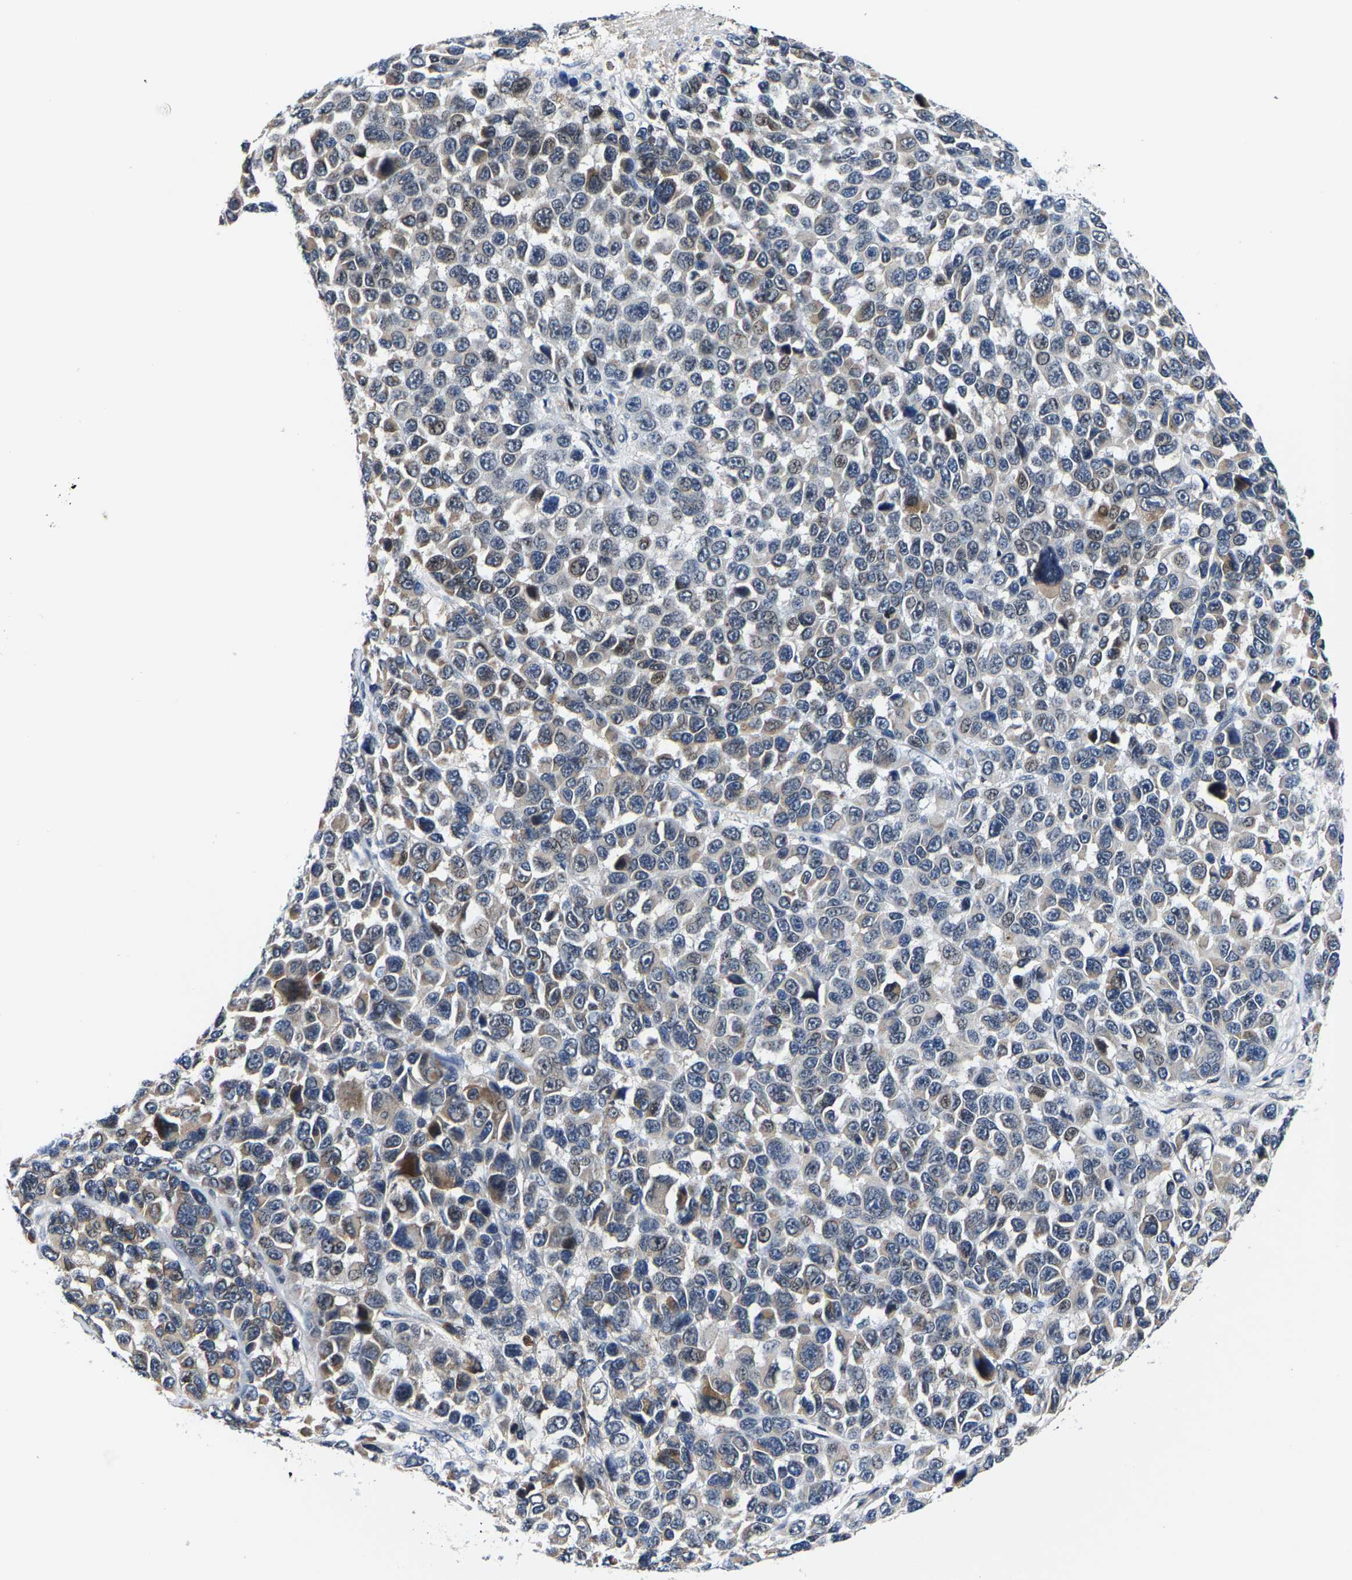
{"staining": {"intensity": "weak", "quantity": "<25%", "location": "cytoplasmic/membranous"}, "tissue": "melanoma", "cell_type": "Tumor cells", "image_type": "cancer", "snomed": [{"axis": "morphology", "description": "Malignant melanoma, NOS"}, {"axis": "topography", "description": "Skin"}], "caption": "A high-resolution image shows immunohistochemistry staining of malignant melanoma, which shows no significant staining in tumor cells.", "gene": "GTPBP10", "patient": {"sex": "male", "age": 53}}